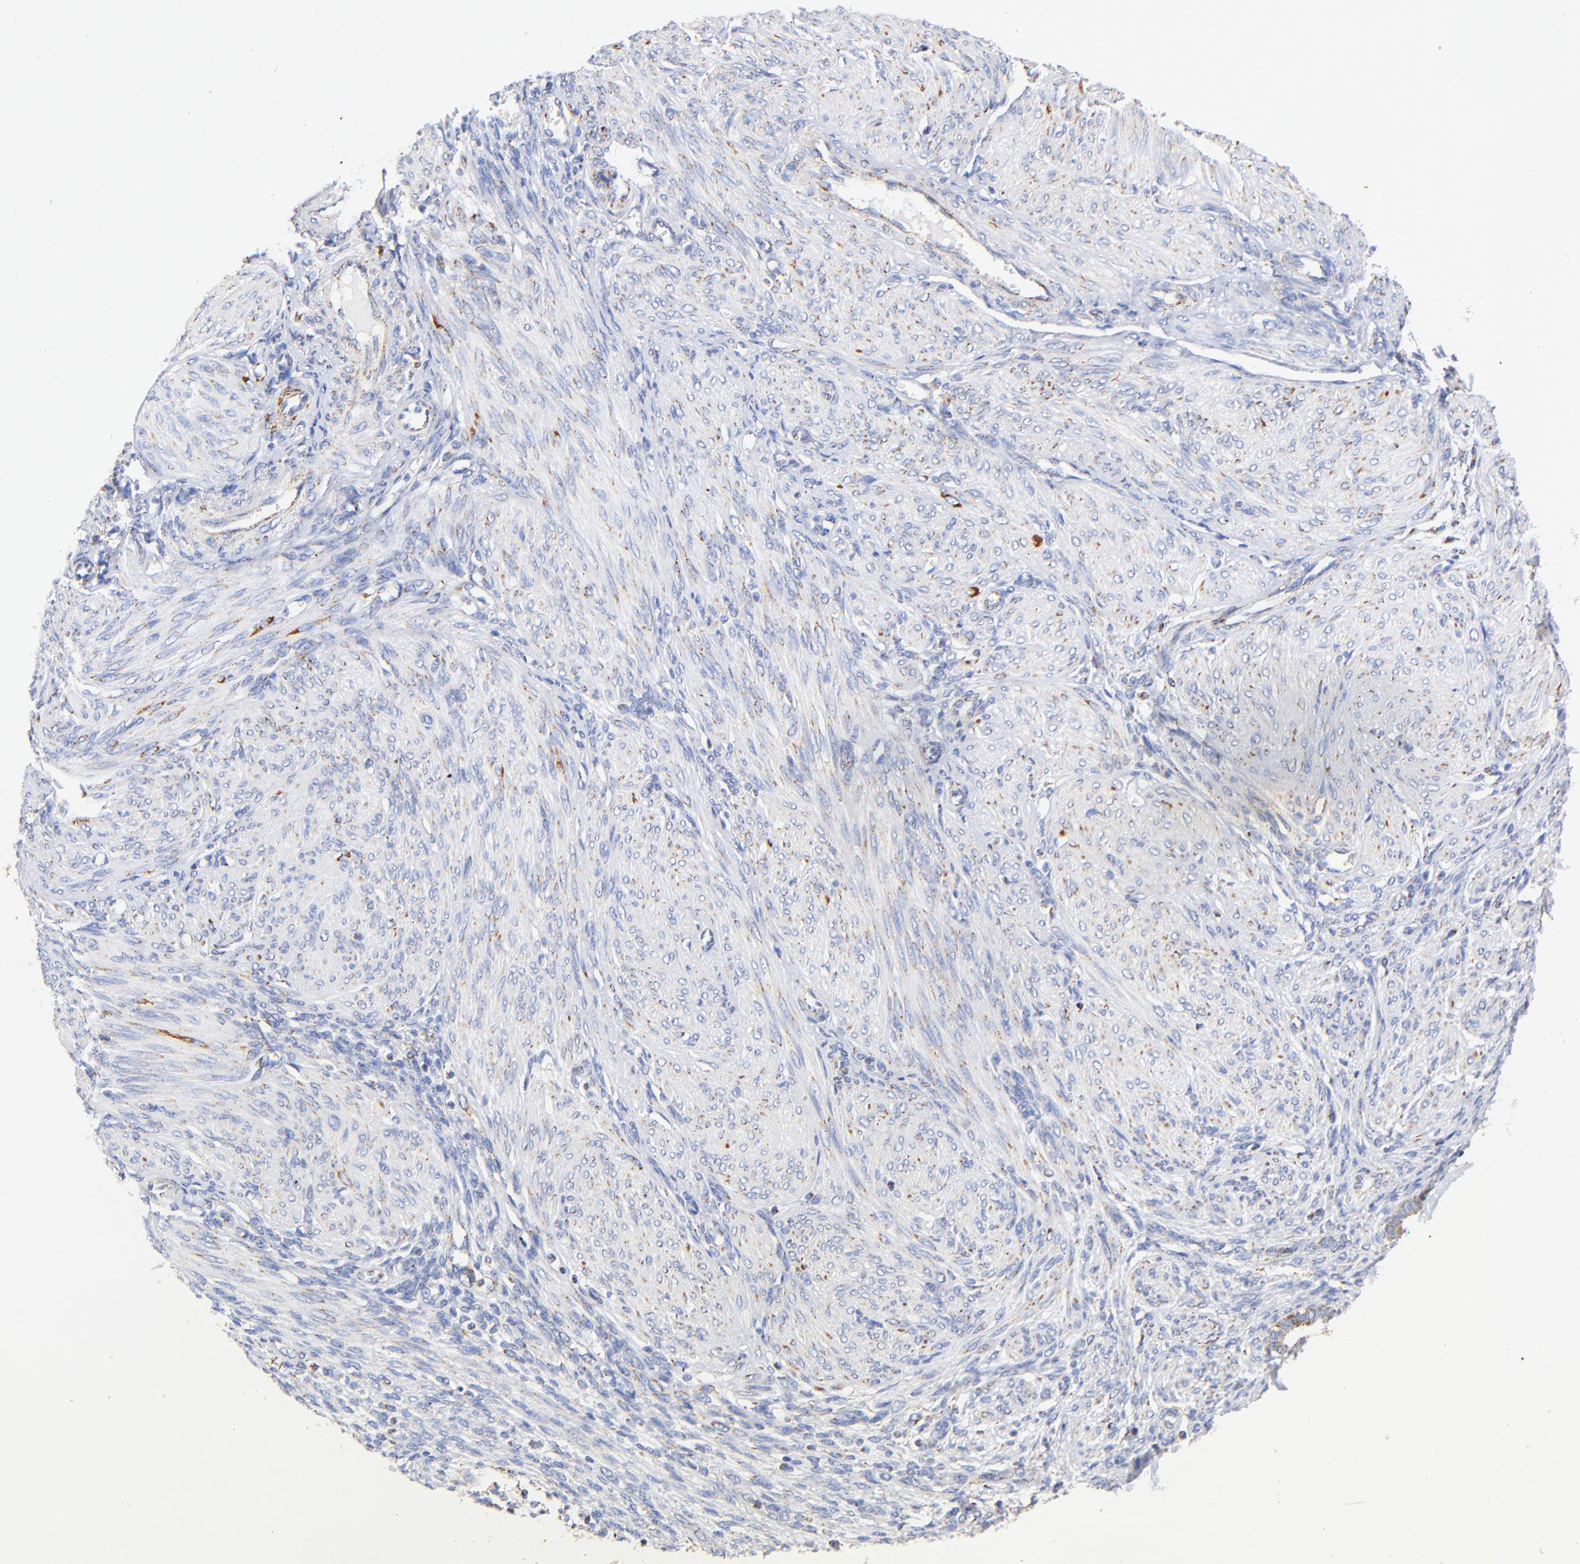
{"staining": {"intensity": "moderate", "quantity": "<25%", "location": "cytoplasmic/membranous"}, "tissue": "endometrium", "cell_type": "Cells in endometrial stroma", "image_type": "normal", "snomed": [{"axis": "morphology", "description": "Normal tissue, NOS"}, {"axis": "topography", "description": "Endometrium"}], "caption": "A high-resolution micrograph shows immunohistochemistry (IHC) staining of benign endometrium, which exhibits moderate cytoplasmic/membranous positivity in about <25% of cells in endometrial stroma. Nuclei are stained in blue.", "gene": "ATP5F1D", "patient": {"sex": "female", "age": 72}}